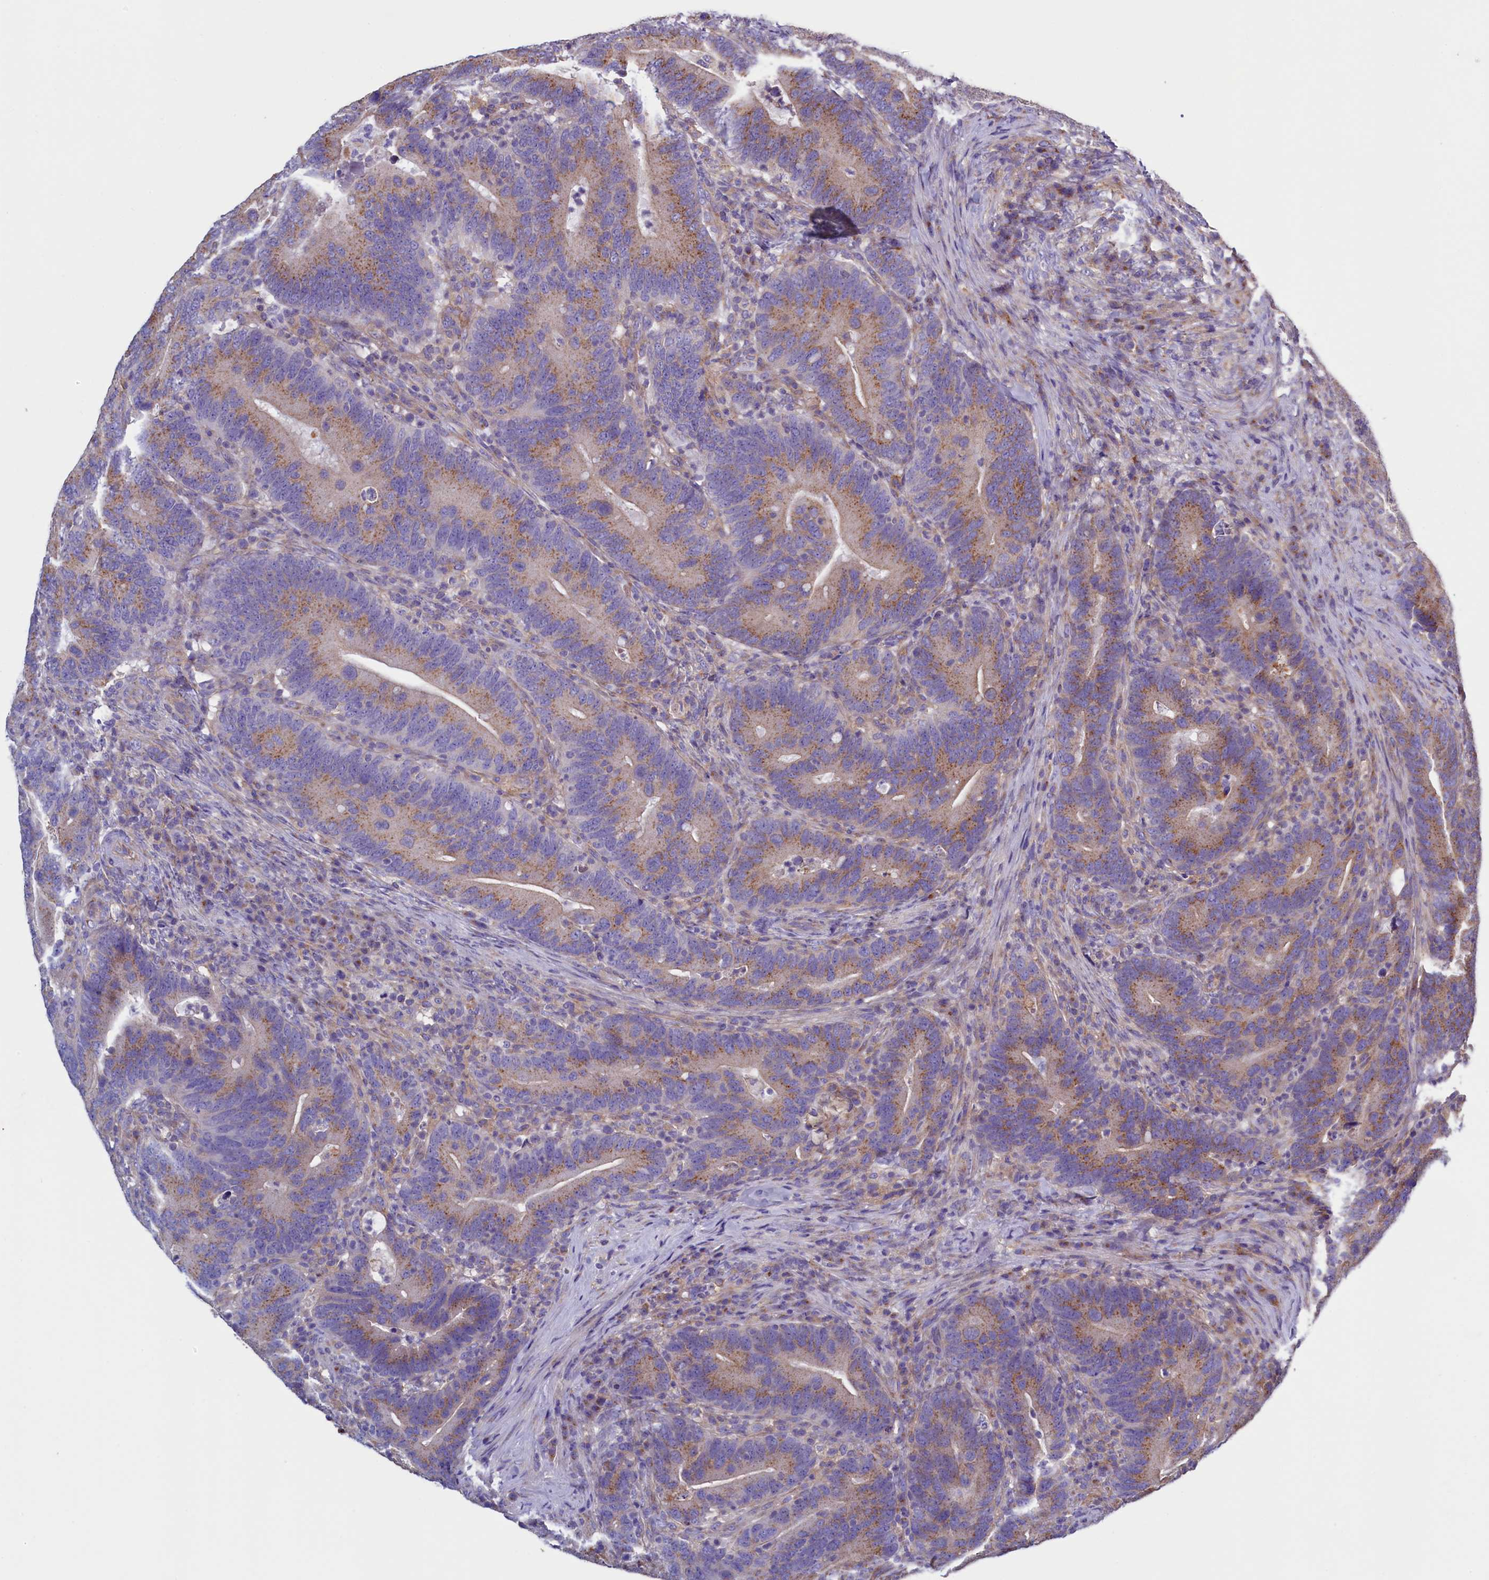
{"staining": {"intensity": "moderate", "quantity": ">75%", "location": "cytoplasmic/membranous"}, "tissue": "colorectal cancer", "cell_type": "Tumor cells", "image_type": "cancer", "snomed": [{"axis": "morphology", "description": "Adenocarcinoma, NOS"}, {"axis": "topography", "description": "Colon"}], "caption": "Moderate cytoplasmic/membranous positivity for a protein is seen in about >75% of tumor cells of colorectal adenocarcinoma using immunohistochemistry.", "gene": "GPR21", "patient": {"sex": "female", "age": 66}}